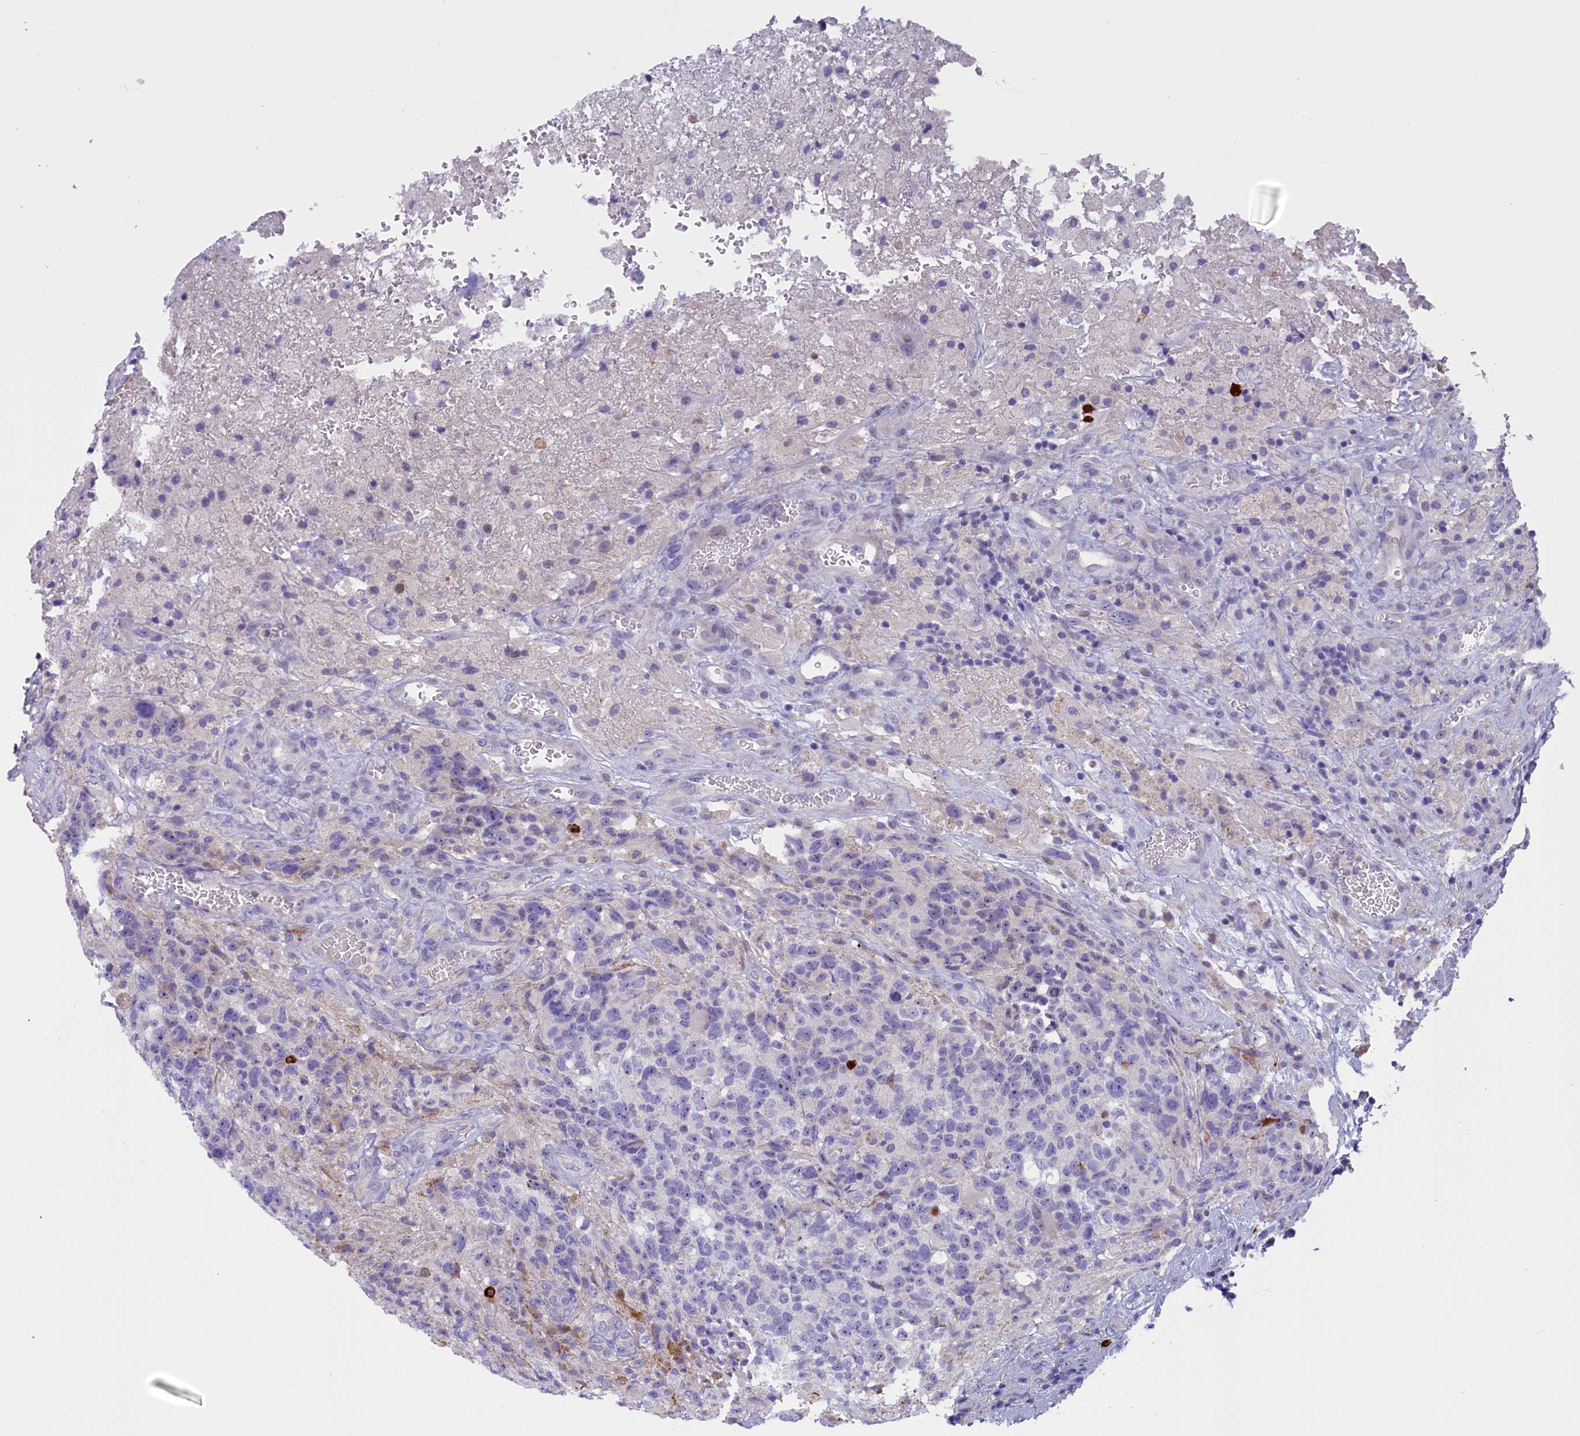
{"staining": {"intensity": "negative", "quantity": "none", "location": "none"}, "tissue": "glioma", "cell_type": "Tumor cells", "image_type": "cancer", "snomed": [{"axis": "morphology", "description": "Glioma, malignant, High grade"}, {"axis": "topography", "description": "Brain"}], "caption": "The histopathology image demonstrates no staining of tumor cells in glioma.", "gene": "RTTN", "patient": {"sex": "male", "age": 69}}